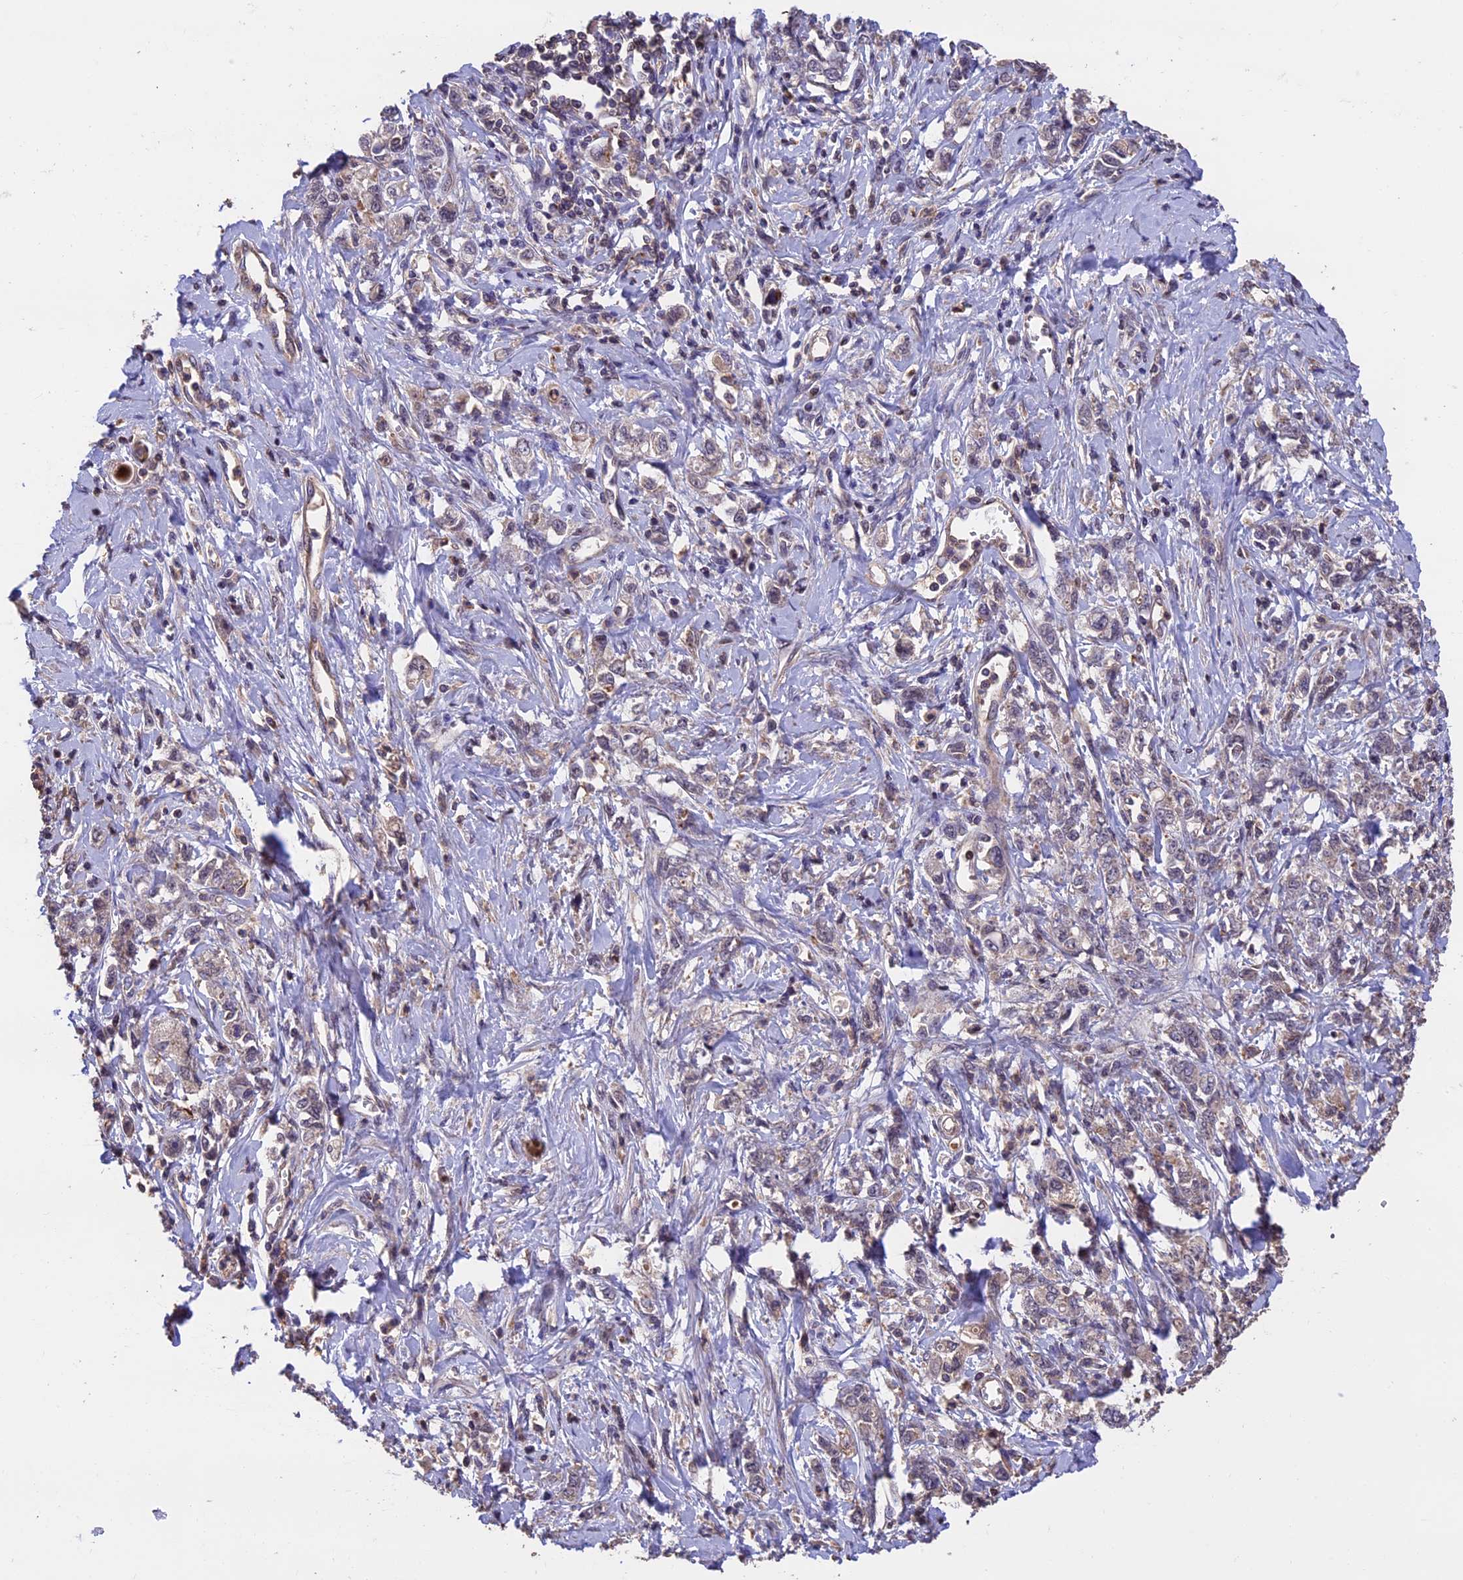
{"staining": {"intensity": "weak", "quantity": "<25%", "location": "cytoplasmic/membranous"}, "tissue": "stomach cancer", "cell_type": "Tumor cells", "image_type": "cancer", "snomed": [{"axis": "morphology", "description": "Adenocarcinoma, NOS"}, {"axis": "topography", "description": "Stomach"}], "caption": "Immunohistochemistry micrograph of human stomach adenocarcinoma stained for a protein (brown), which exhibits no staining in tumor cells.", "gene": "PKD2L2", "patient": {"sex": "female", "age": 76}}